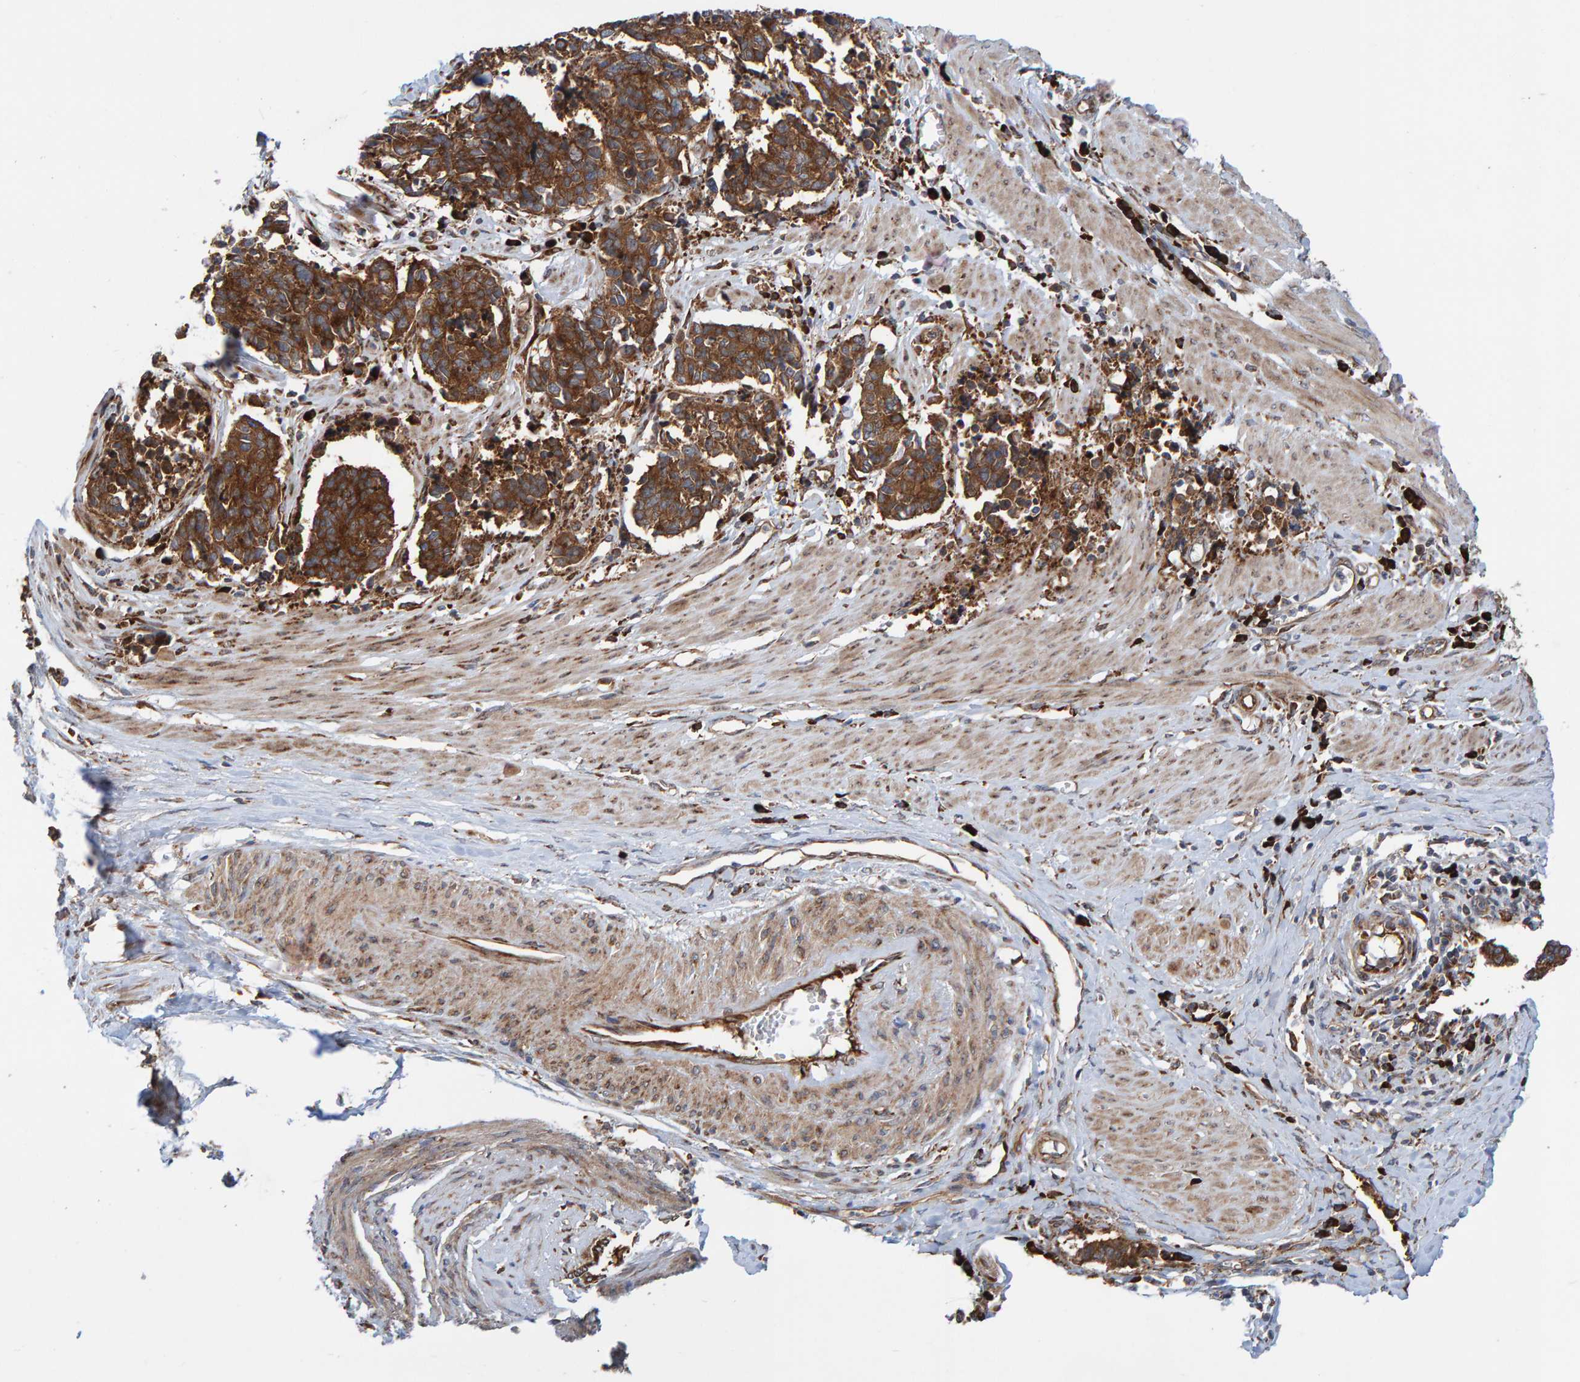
{"staining": {"intensity": "moderate", "quantity": ">75%", "location": "cytoplasmic/membranous"}, "tissue": "cervical cancer", "cell_type": "Tumor cells", "image_type": "cancer", "snomed": [{"axis": "morphology", "description": "Normal tissue, NOS"}, {"axis": "morphology", "description": "Squamous cell carcinoma, NOS"}, {"axis": "topography", "description": "Cervix"}], "caption": "Moderate cytoplasmic/membranous staining is identified in approximately >75% of tumor cells in squamous cell carcinoma (cervical).", "gene": "KIAA0753", "patient": {"sex": "female", "age": 35}}